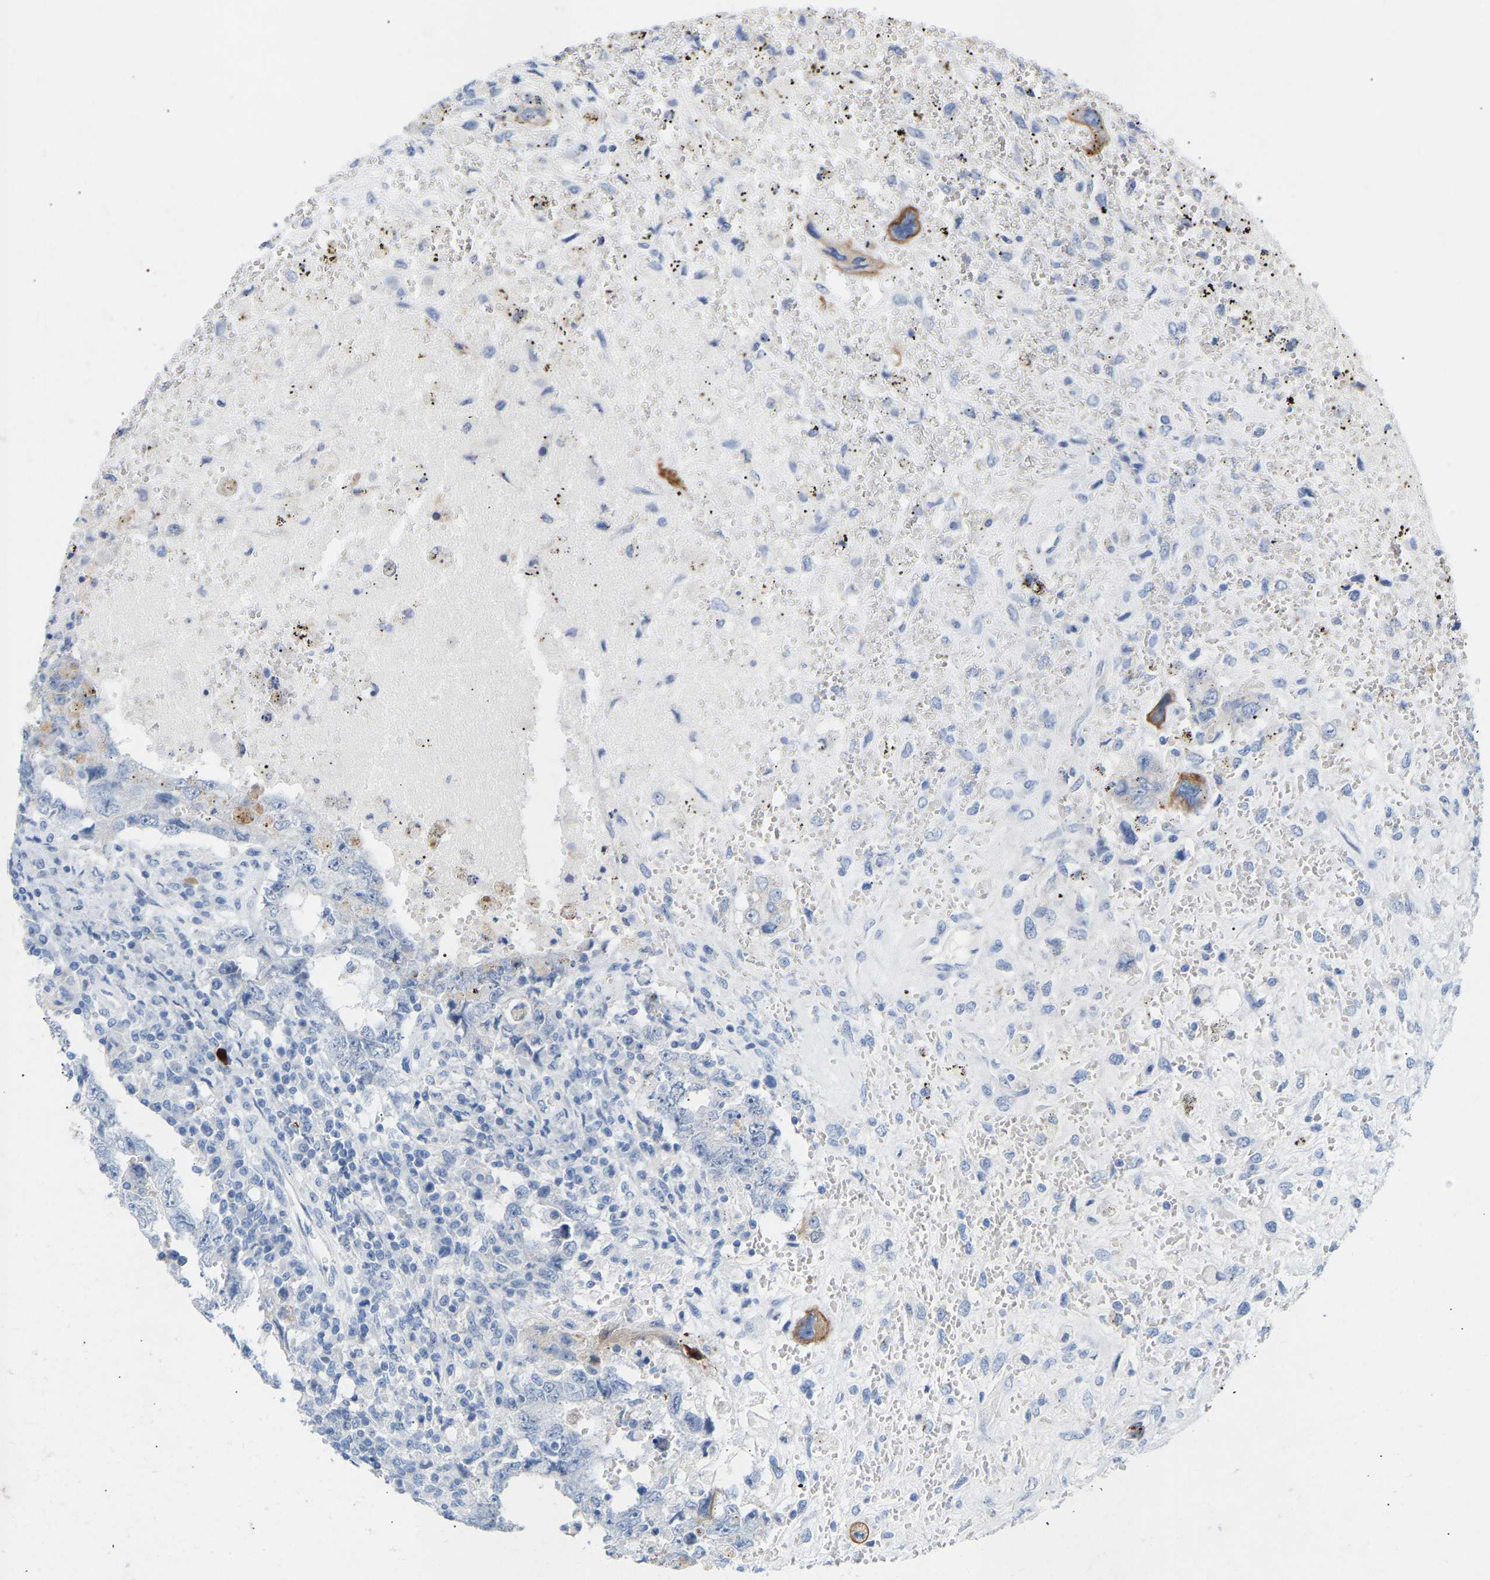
{"staining": {"intensity": "weak", "quantity": "<25%", "location": "cytoplasmic/membranous"}, "tissue": "testis cancer", "cell_type": "Tumor cells", "image_type": "cancer", "snomed": [{"axis": "morphology", "description": "Carcinoma, Embryonal, NOS"}, {"axis": "topography", "description": "Testis"}], "caption": "Tumor cells show no significant positivity in testis embryonal carcinoma.", "gene": "PEX1", "patient": {"sex": "male", "age": 26}}